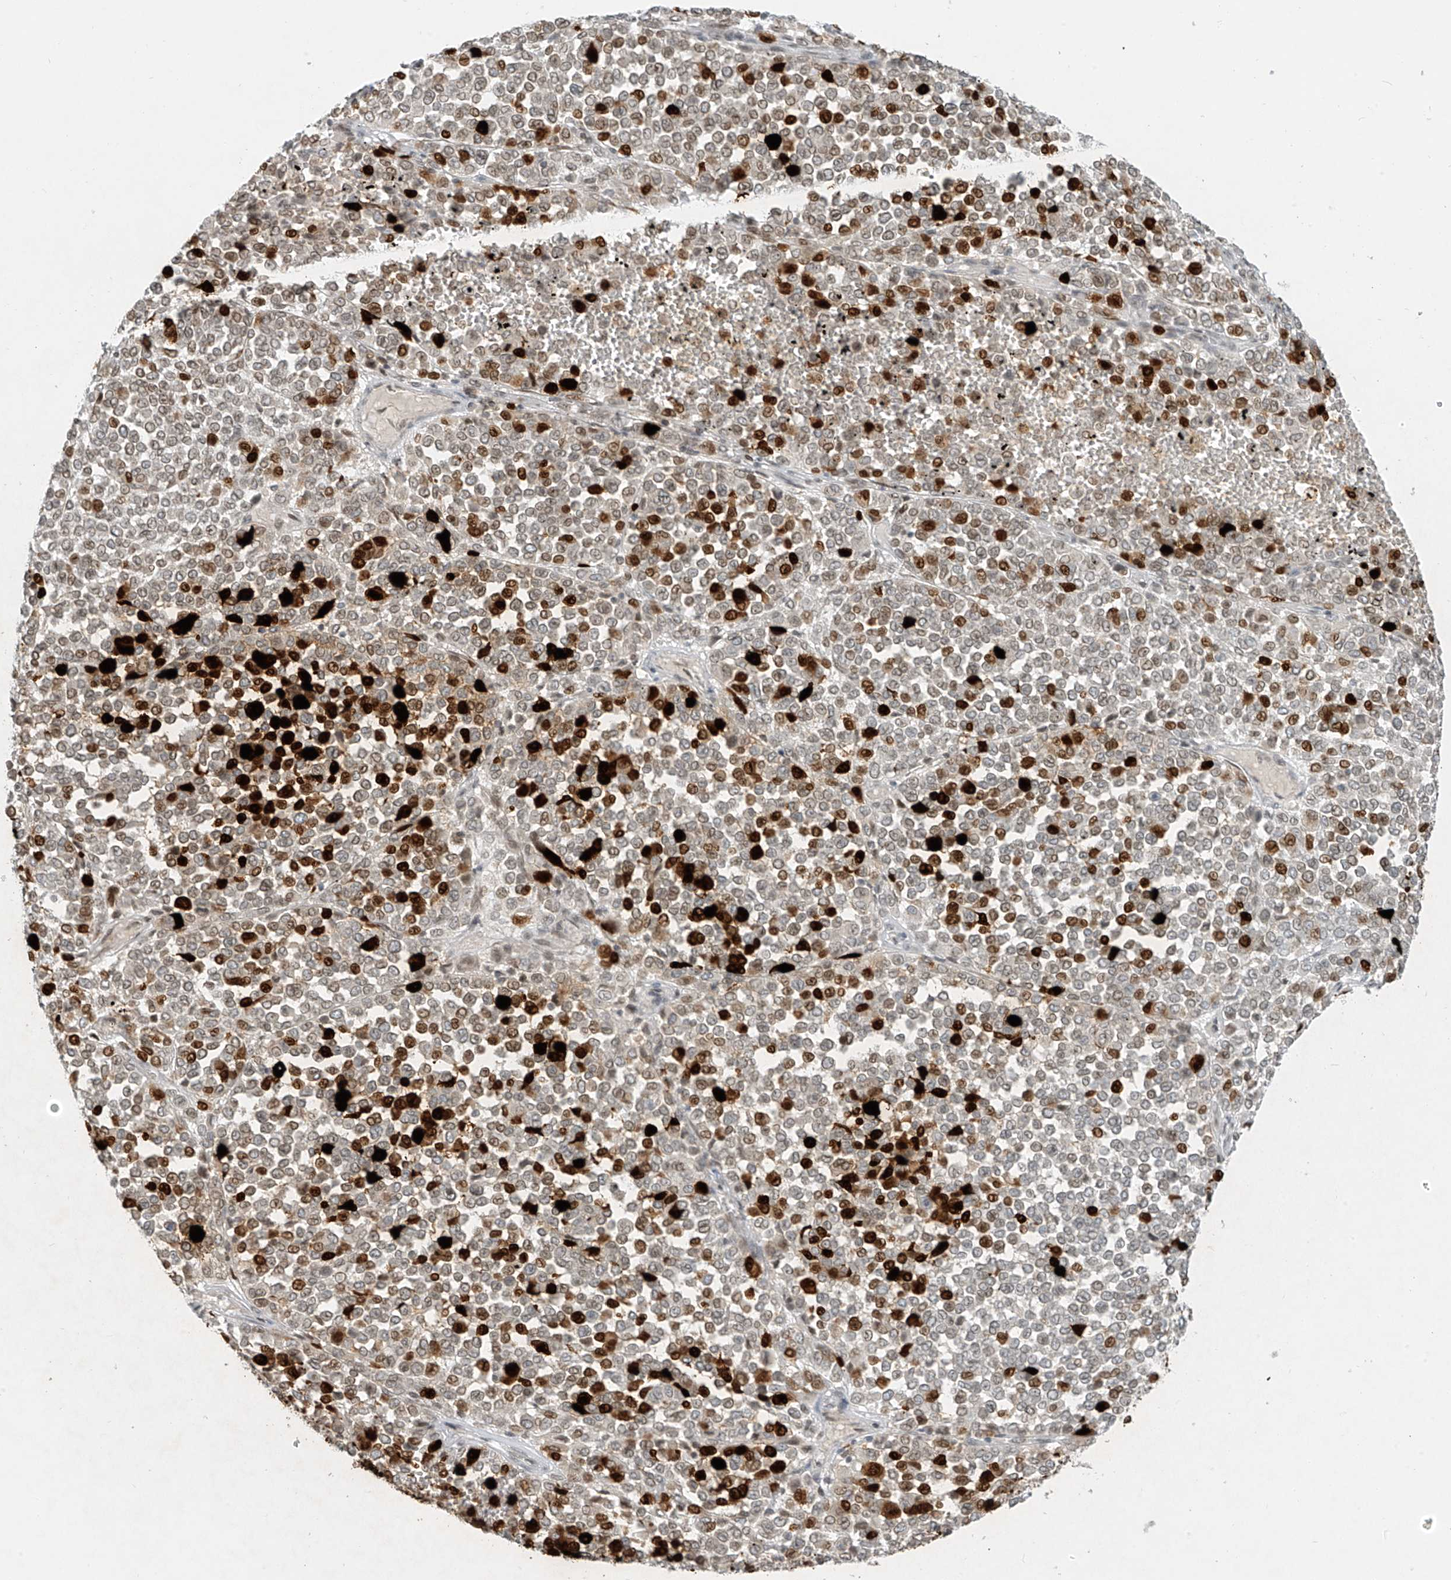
{"staining": {"intensity": "moderate", "quantity": "25%-75%", "location": "nuclear"}, "tissue": "melanoma", "cell_type": "Tumor cells", "image_type": "cancer", "snomed": [{"axis": "morphology", "description": "Malignant melanoma, Metastatic site"}, {"axis": "topography", "description": "Pancreas"}], "caption": "DAB immunohistochemical staining of human malignant melanoma (metastatic site) exhibits moderate nuclear protein expression in approximately 25%-75% of tumor cells.", "gene": "SAMD15", "patient": {"sex": "female", "age": 30}}